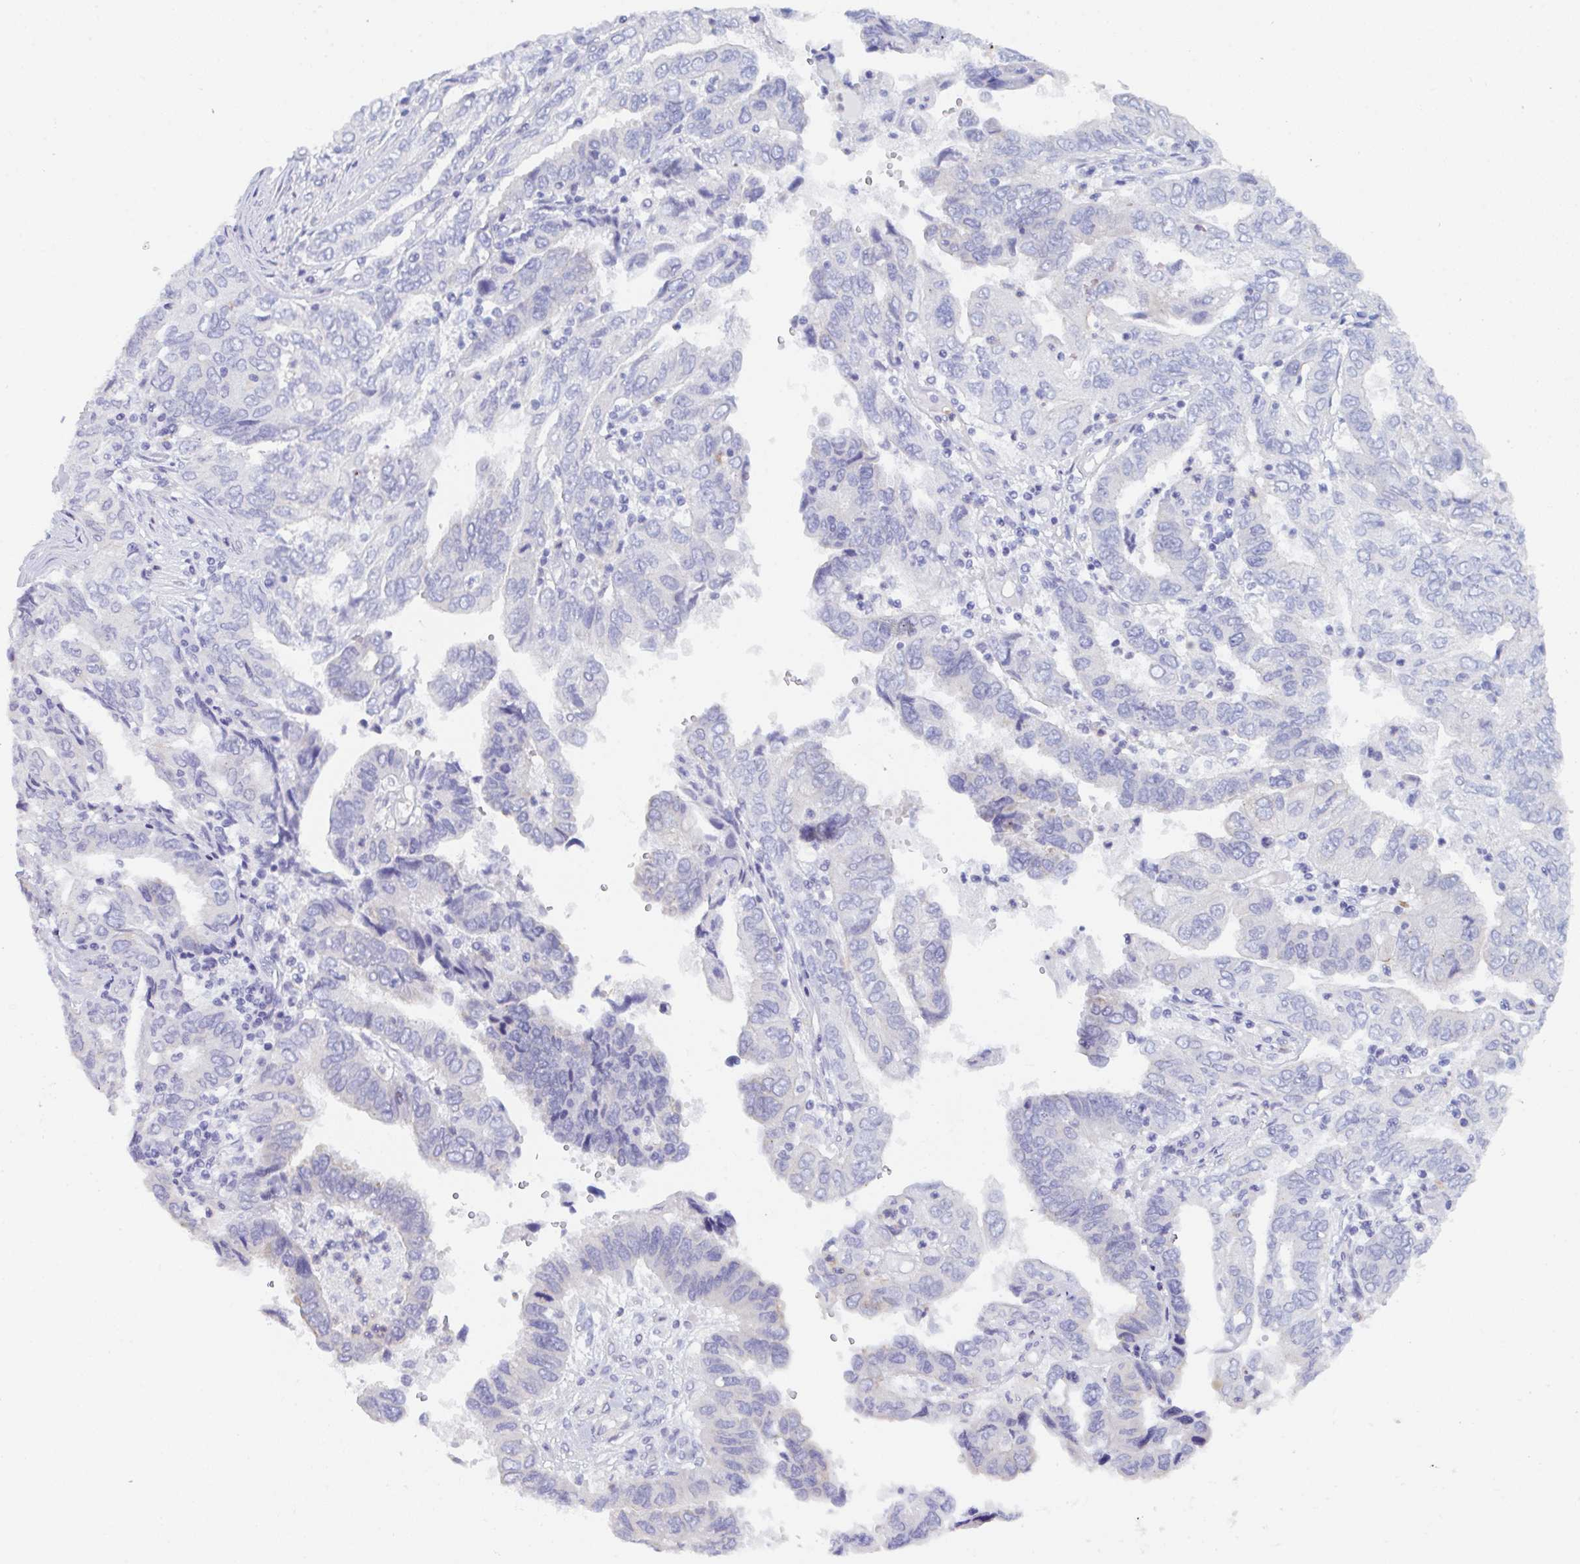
{"staining": {"intensity": "negative", "quantity": "none", "location": "none"}, "tissue": "ovarian cancer", "cell_type": "Tumor cells", "image_type": "cancer", "snomed": [{"axis": "morphology", "description": "Cystadenocarcinoma, serous, NOS"}, {"axis": "topography", "description": "Ovary"}], "caption": "A photomicrograph of human ovarian cancer is negative for staining in tumor cells.", "gene": "CEP170B", "patient": {"sex": "female", "age": 79}}